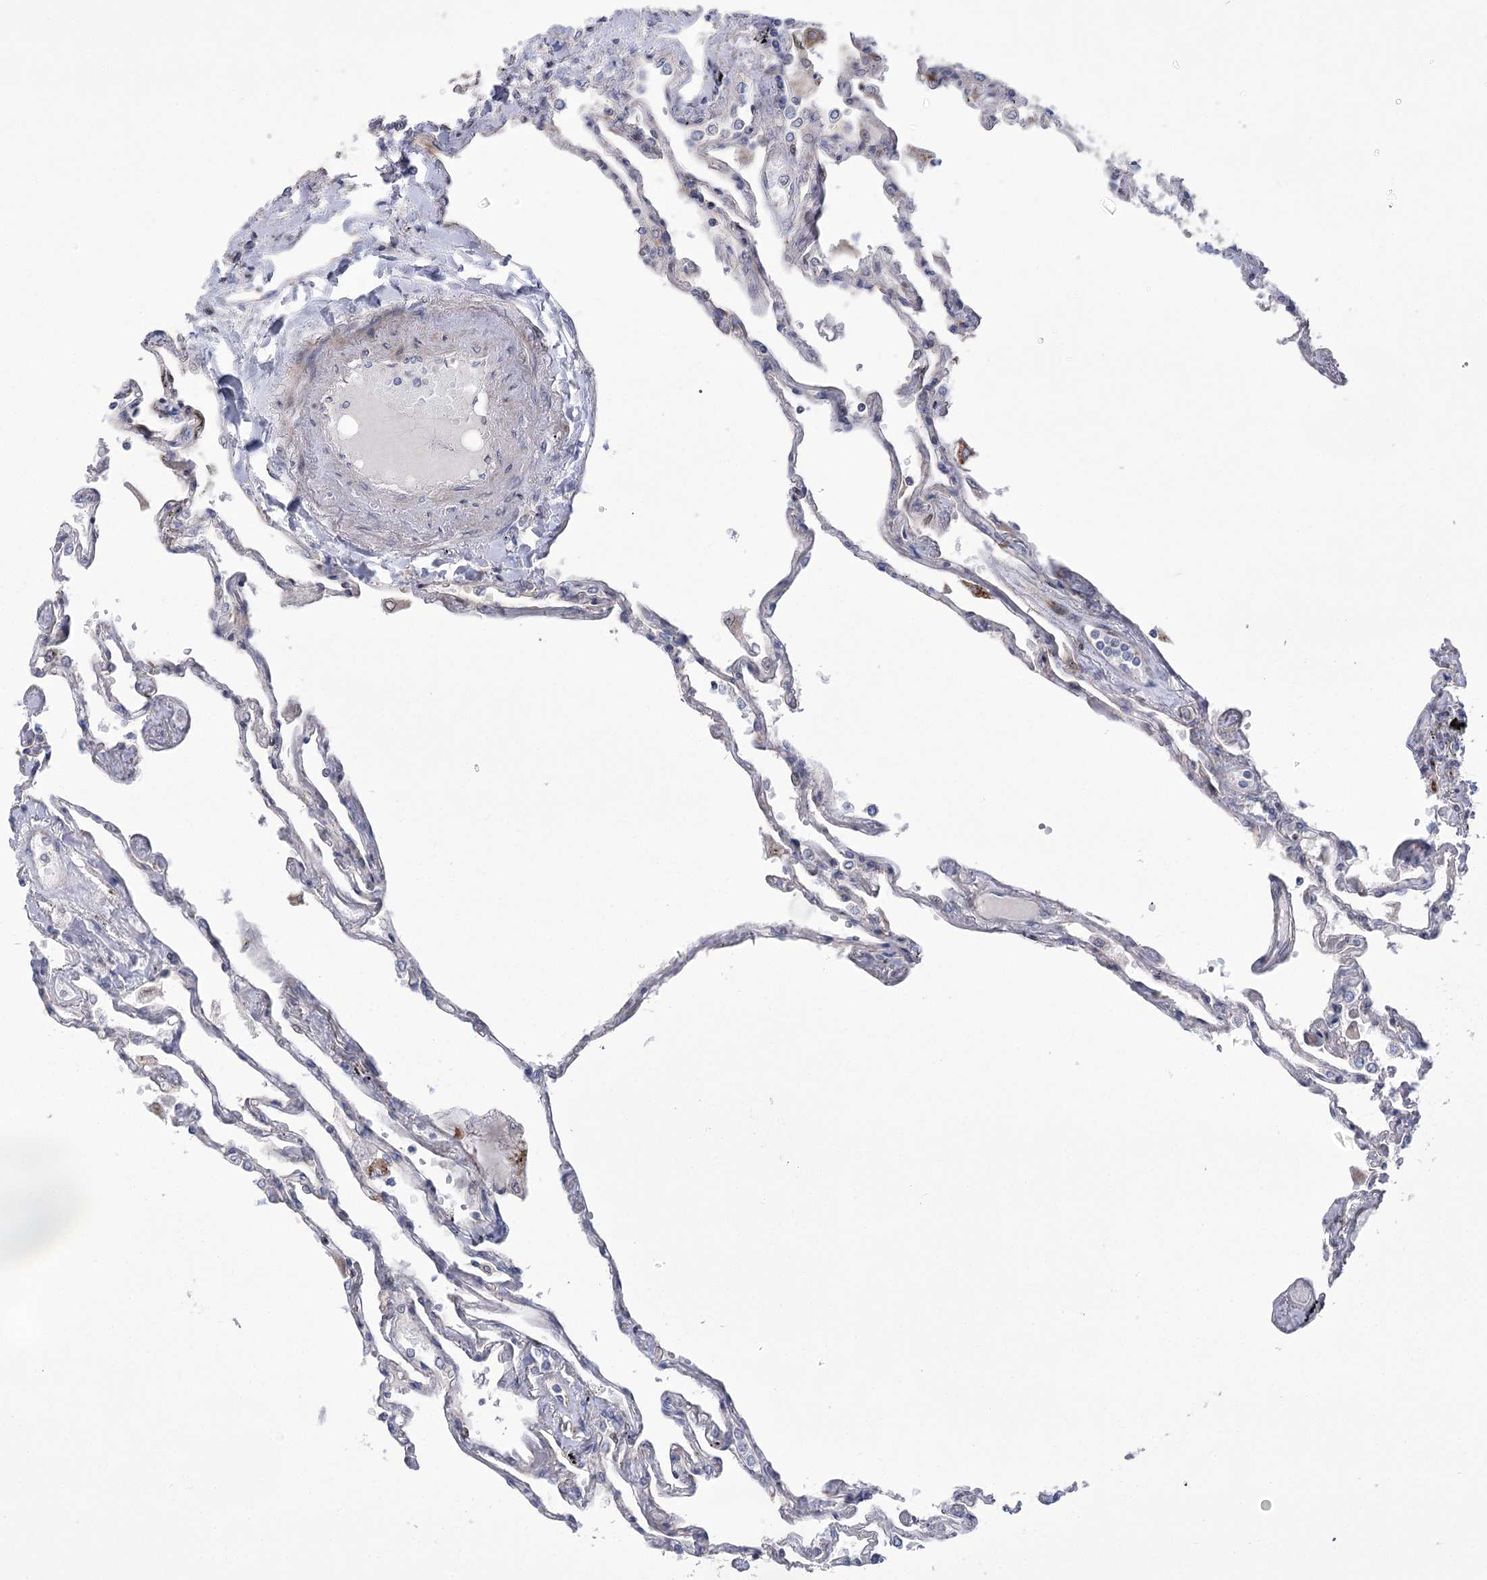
{"staining": {"intensity": "moderate", "quantity": "<25%", "location": "cytoplasmic/membranous"}, "tissue": "lung", "cell_type": "Alveolar cells", "image_type": "normal", "snomed": [{"axis": "morphology", "description": "Normal tissue, NOS"}, {"axis": "topography", "description": "Lung"}], "caption": "Brown immunohistochemical staining in normal human lung shows moderate cytoplasmic/membranous staining in about <25% of alveolar cells.", "gene": "NME7", "patient": {"sex": "female", "age": 67}}